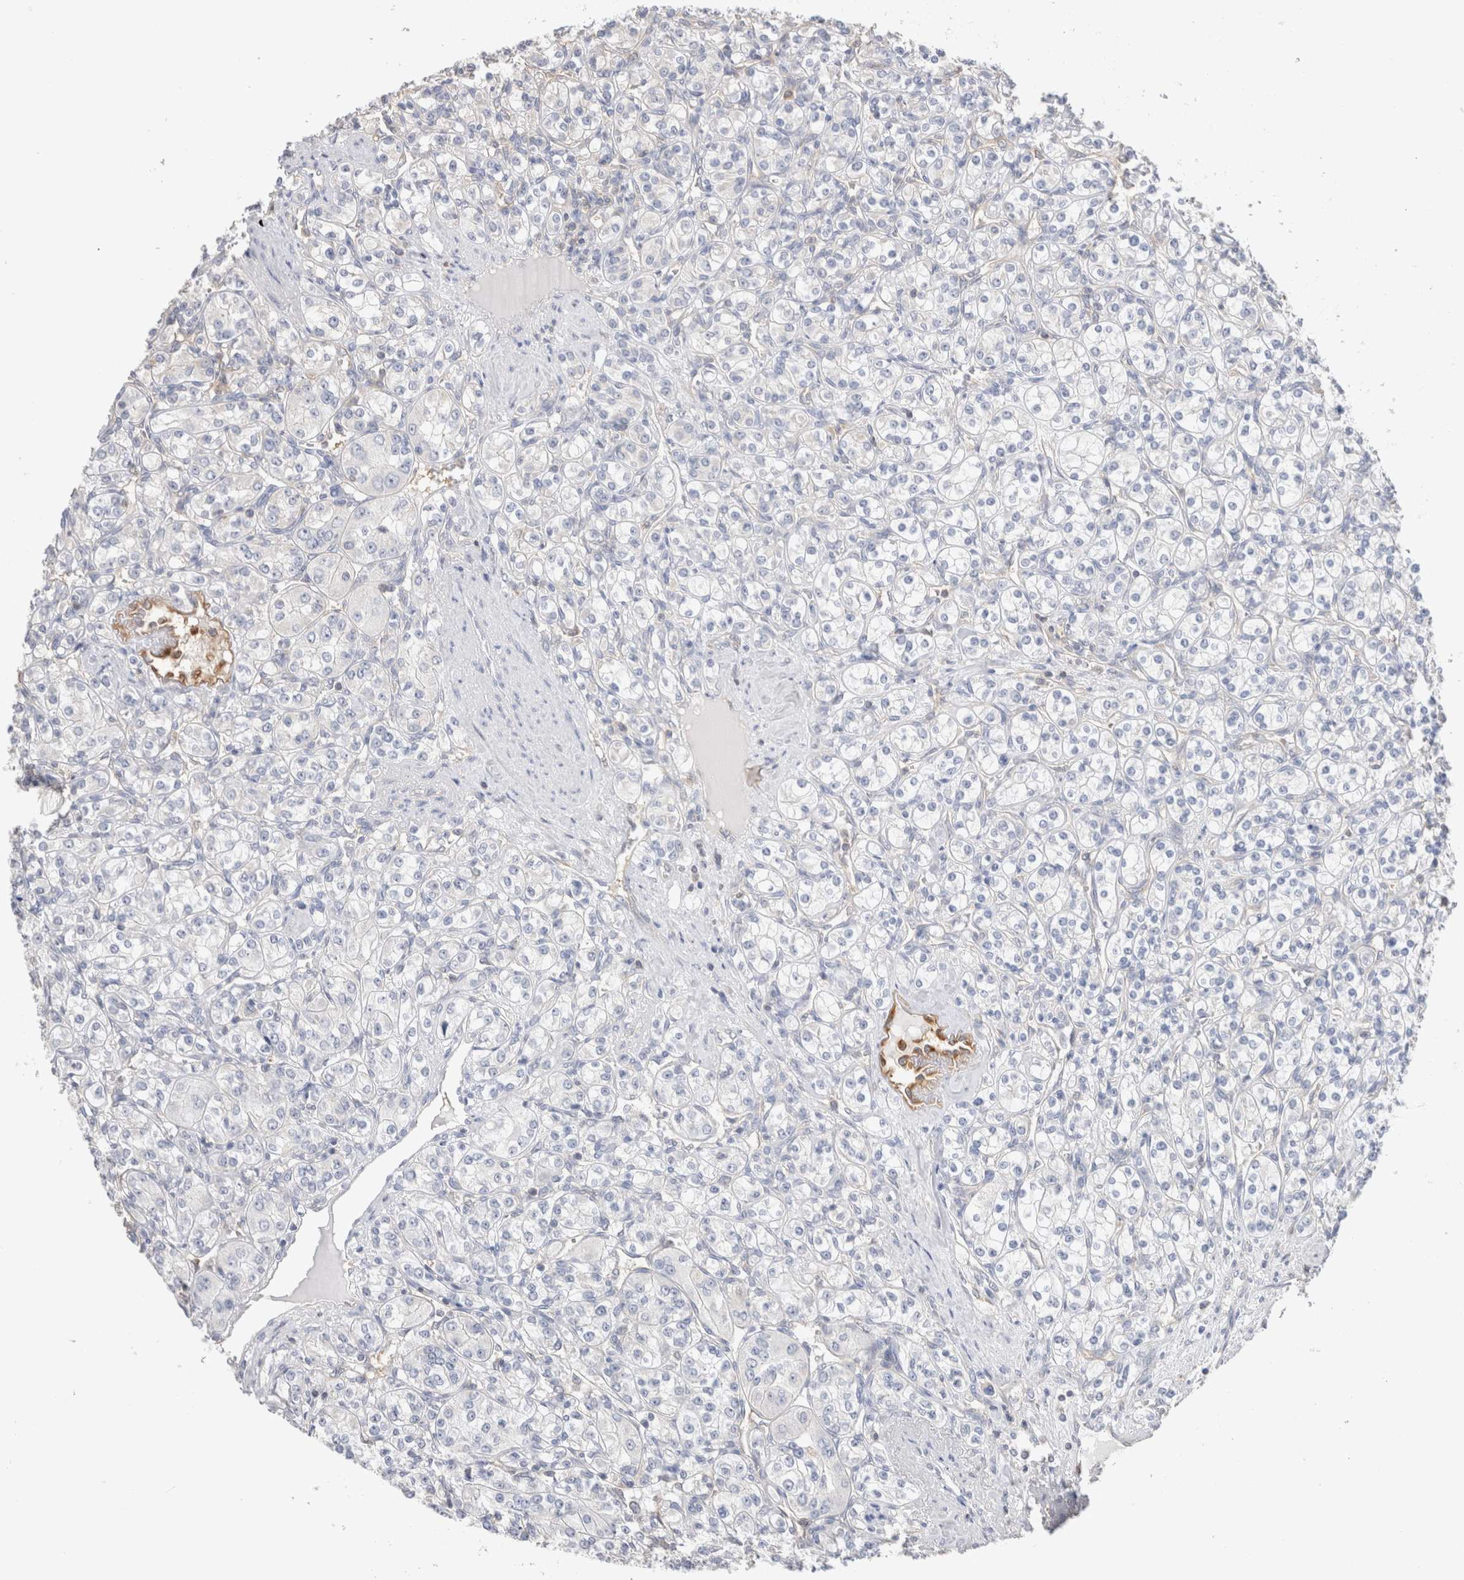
{"staining": {"intensity": "negative", "quantity": "none", "location": "none"}, "tissue": "renal cancer", "cell_type": "Tumor cells", "image_type": "cancer", "snomed": [{"axis": "morphology", "description": "Adenocarcinoma, NOS"}, {"axis": "topography", "description": "Kidney"}], "caption": "This micrograph is of adenocarcinoma (renal) stained with immunohistochemistry (IHC) to label a protein in brown with the nuclei are counter-stained blue. There is no expression in tumor cells.", "gene": "CAPN2", "patient": {"sex": "male", "age": 77}}